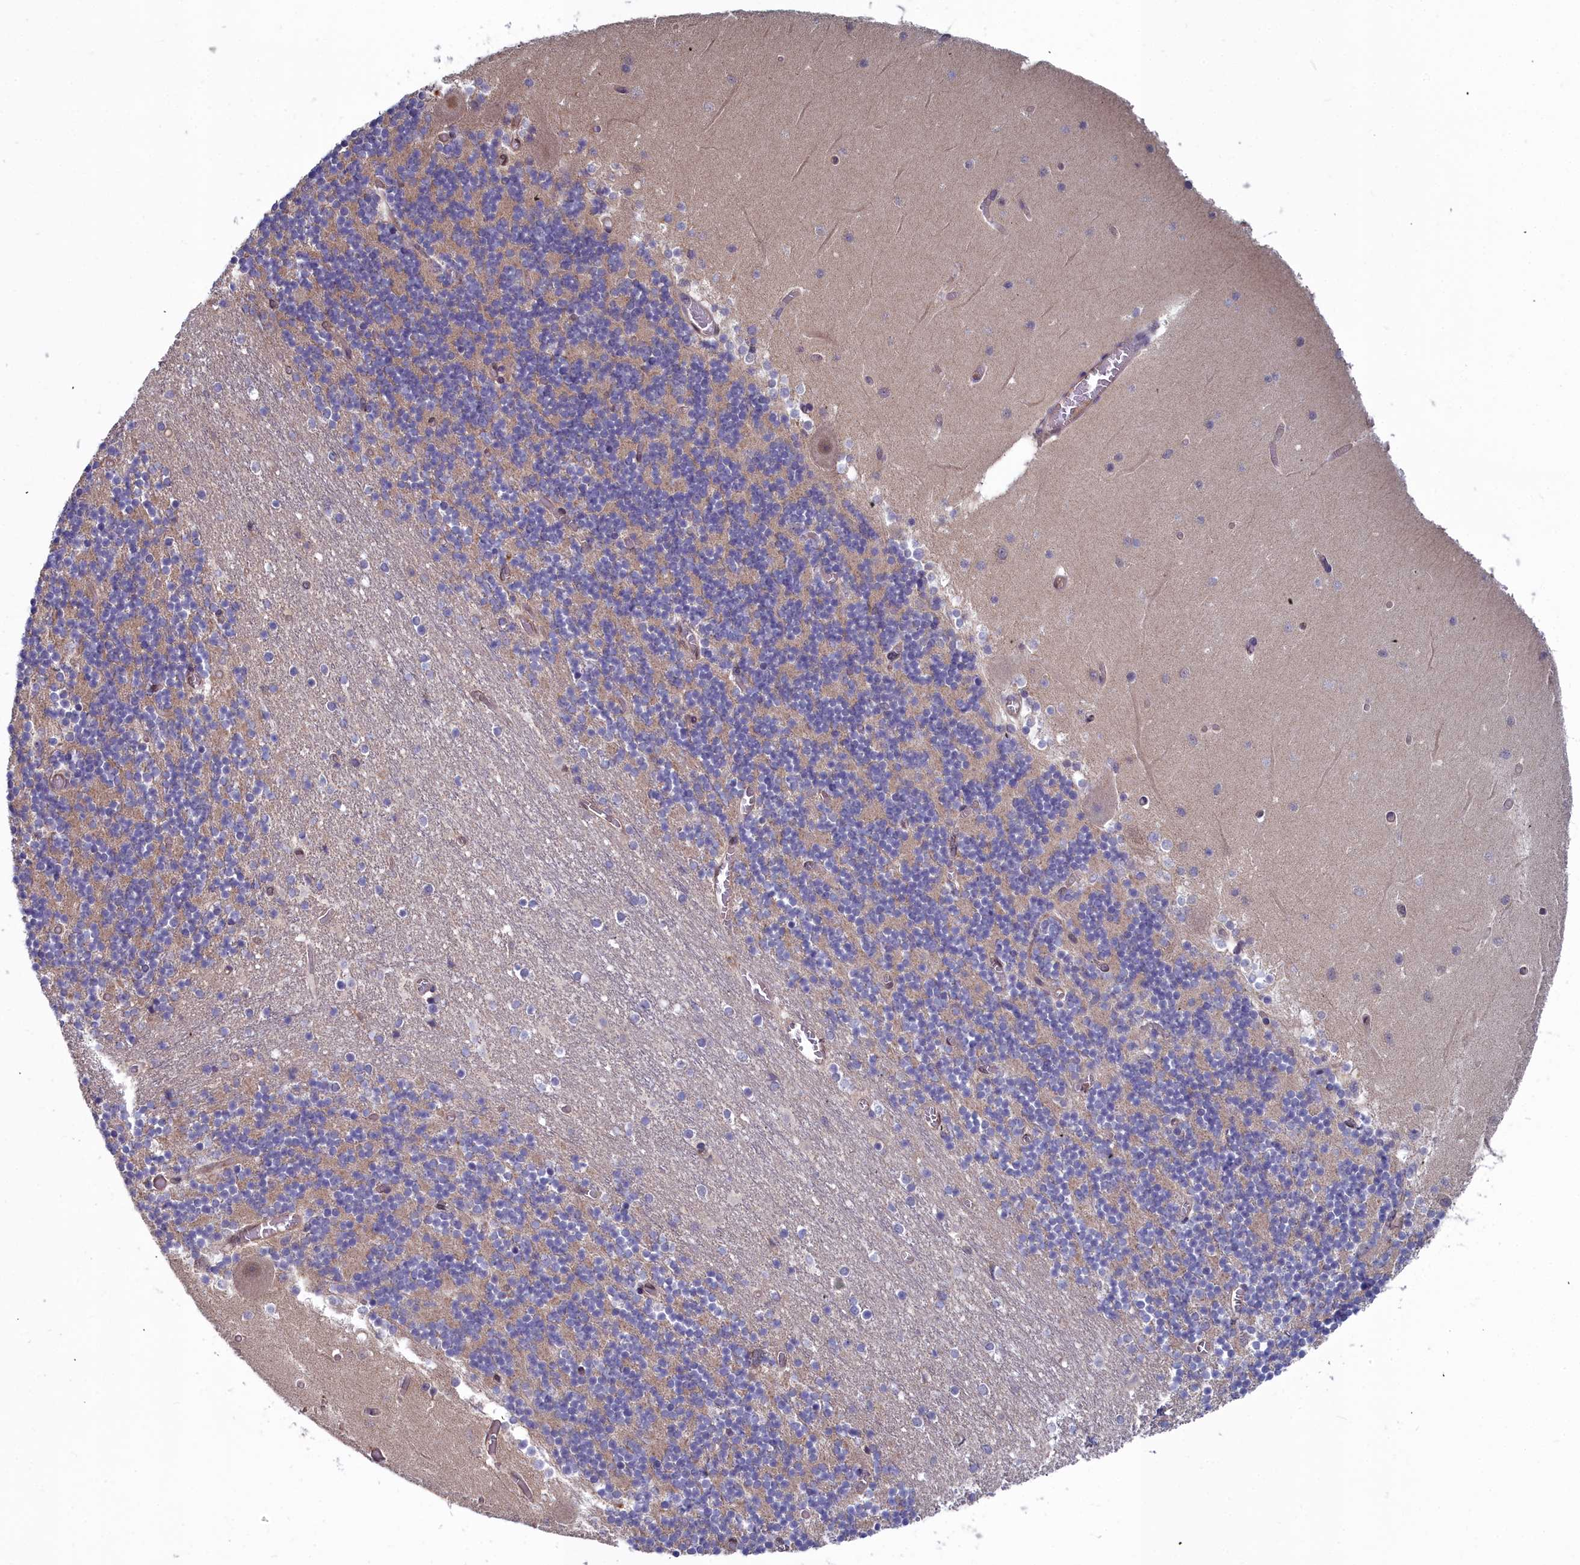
{"staining": {"intensity": "negative", "quantity": "none", "location": "none"}, "tissue": "cerebellum", "cell_type": "Cells in granular layer", "image_type": "normal", "snomed": [{"axis": "morphology", "description": "Normal tissue, NOS"}, {"axis": "topography", "description": "Cerebellum"}], "caption": "Cells in granular layer show no significant protein expression in unremarkable cerebellum.", "gene": "GFRA2", "patient": {"sex": "female", "age": 28}}